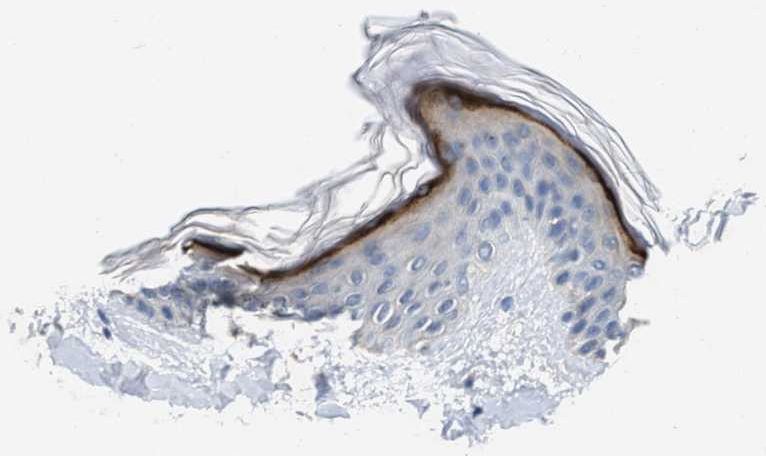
{"staining": {"intensity": "negative", "quantity": "none", "location": "none"}, "tissue": "skin", "cell_type": "Fibroblasts", "image_type": "normal", "snomed": [{"axis": "morphology", "description": "Normal tissue, NOS"}, {"axis": "topography", "description": "Skin"}], "caption": "A micrograph of skin stained for a protein displays no brown staining in fibroblasts. (DAB IHC with hematoxylin counter stain).", "gene": "INHA", "patient": {"sex": "female", "age": 17}}